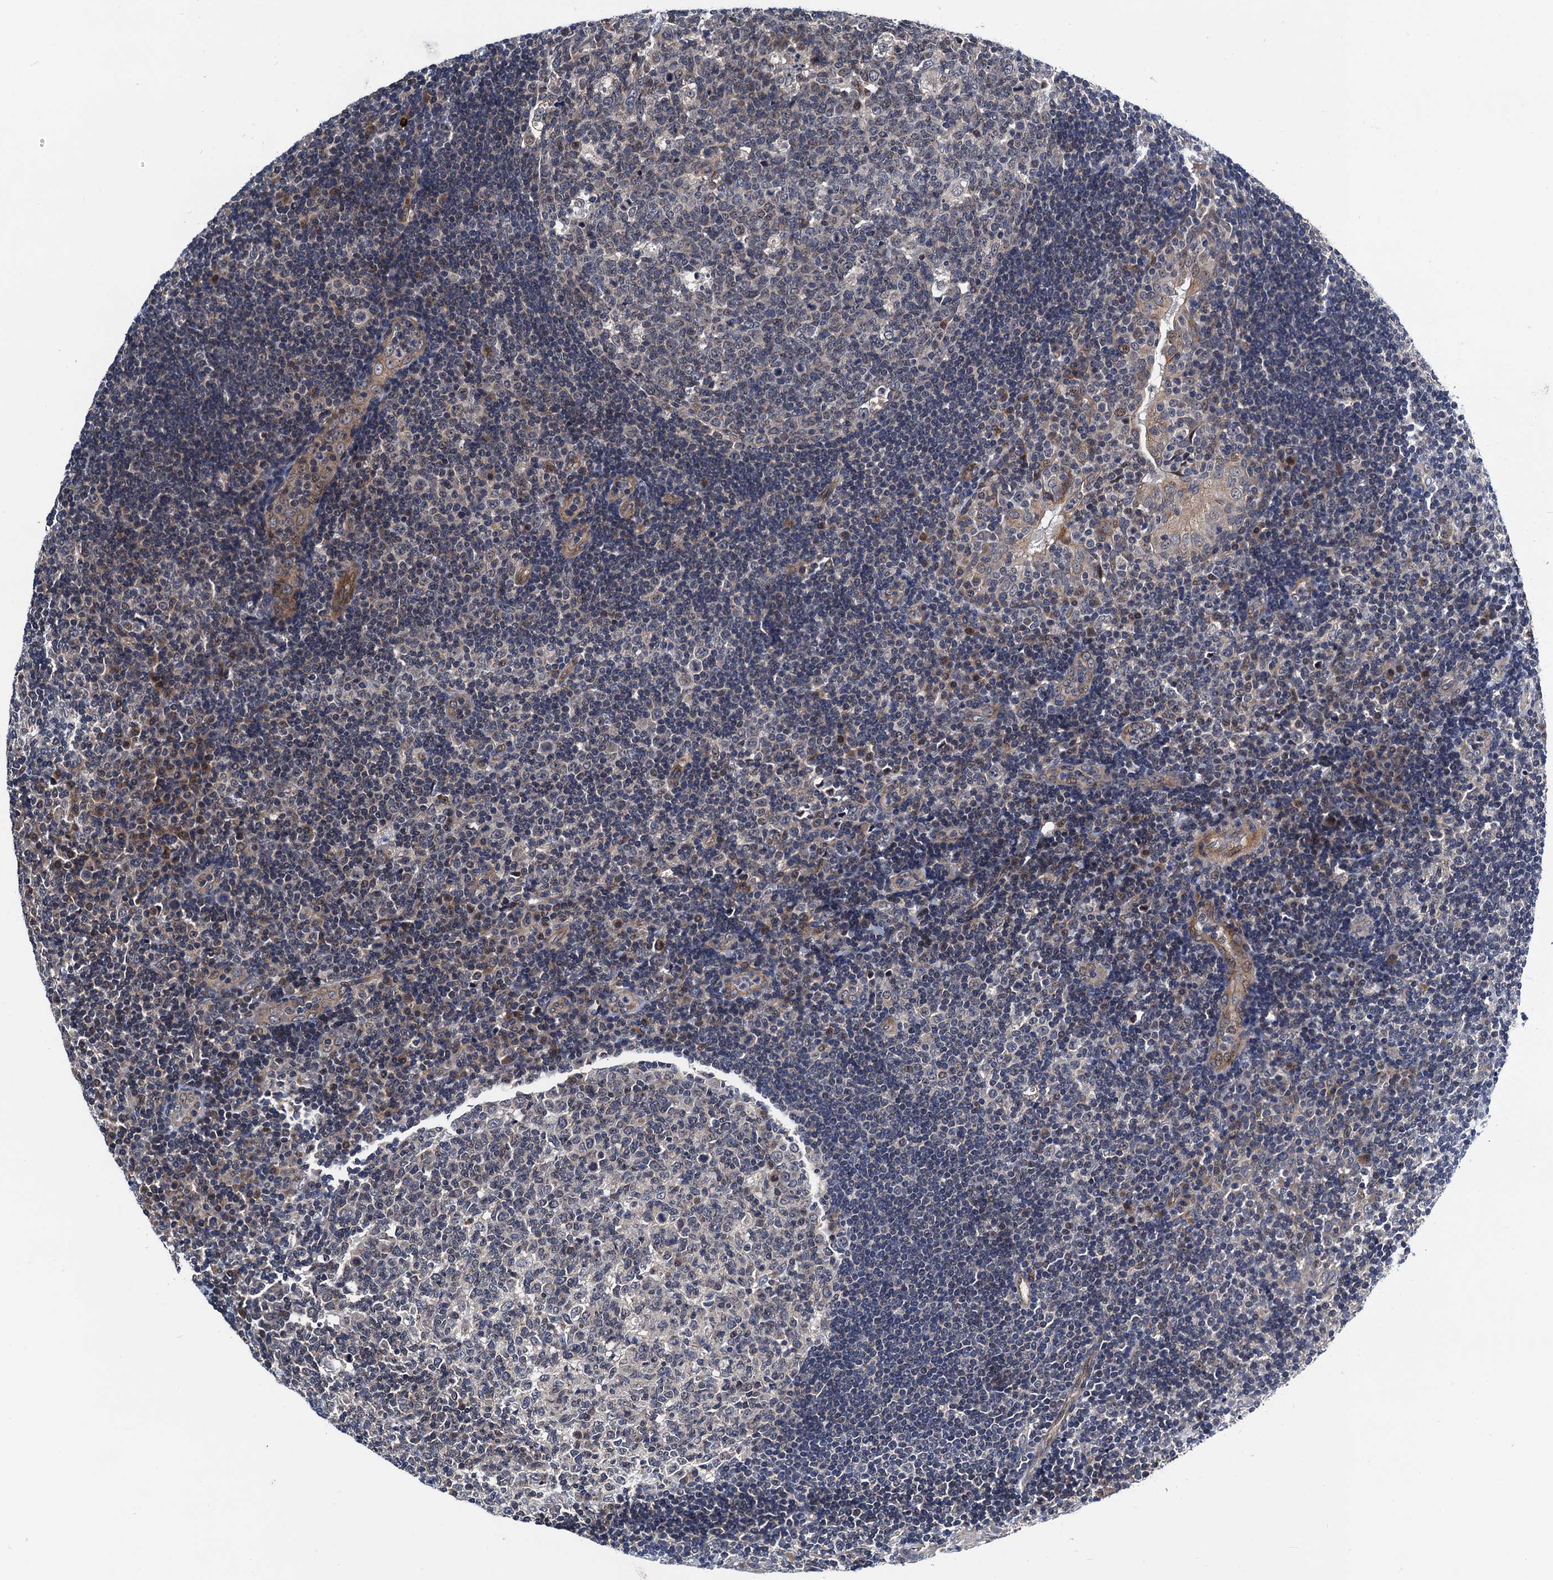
{"staining": {"intensity": "negative", "quantity": "none", "location": "none"}, "tissue": "tonsil", "cell_type": "Germinal center cells", "image_type": "normal", "snomed": [{"axis": "morphology", "description": "Normal tissue, NOS"}, {"axis": "topography", "description": "Tonsil"}], "caption": "IHC photomicrograph of unremarkable tonsil: tonsil stained with DAB (3,3'-diaminobenzidine) exhibits no significant protein staining in germinal center cells.", "gene": "NAA16", "patient": {"sex": "female", "age": 40}}